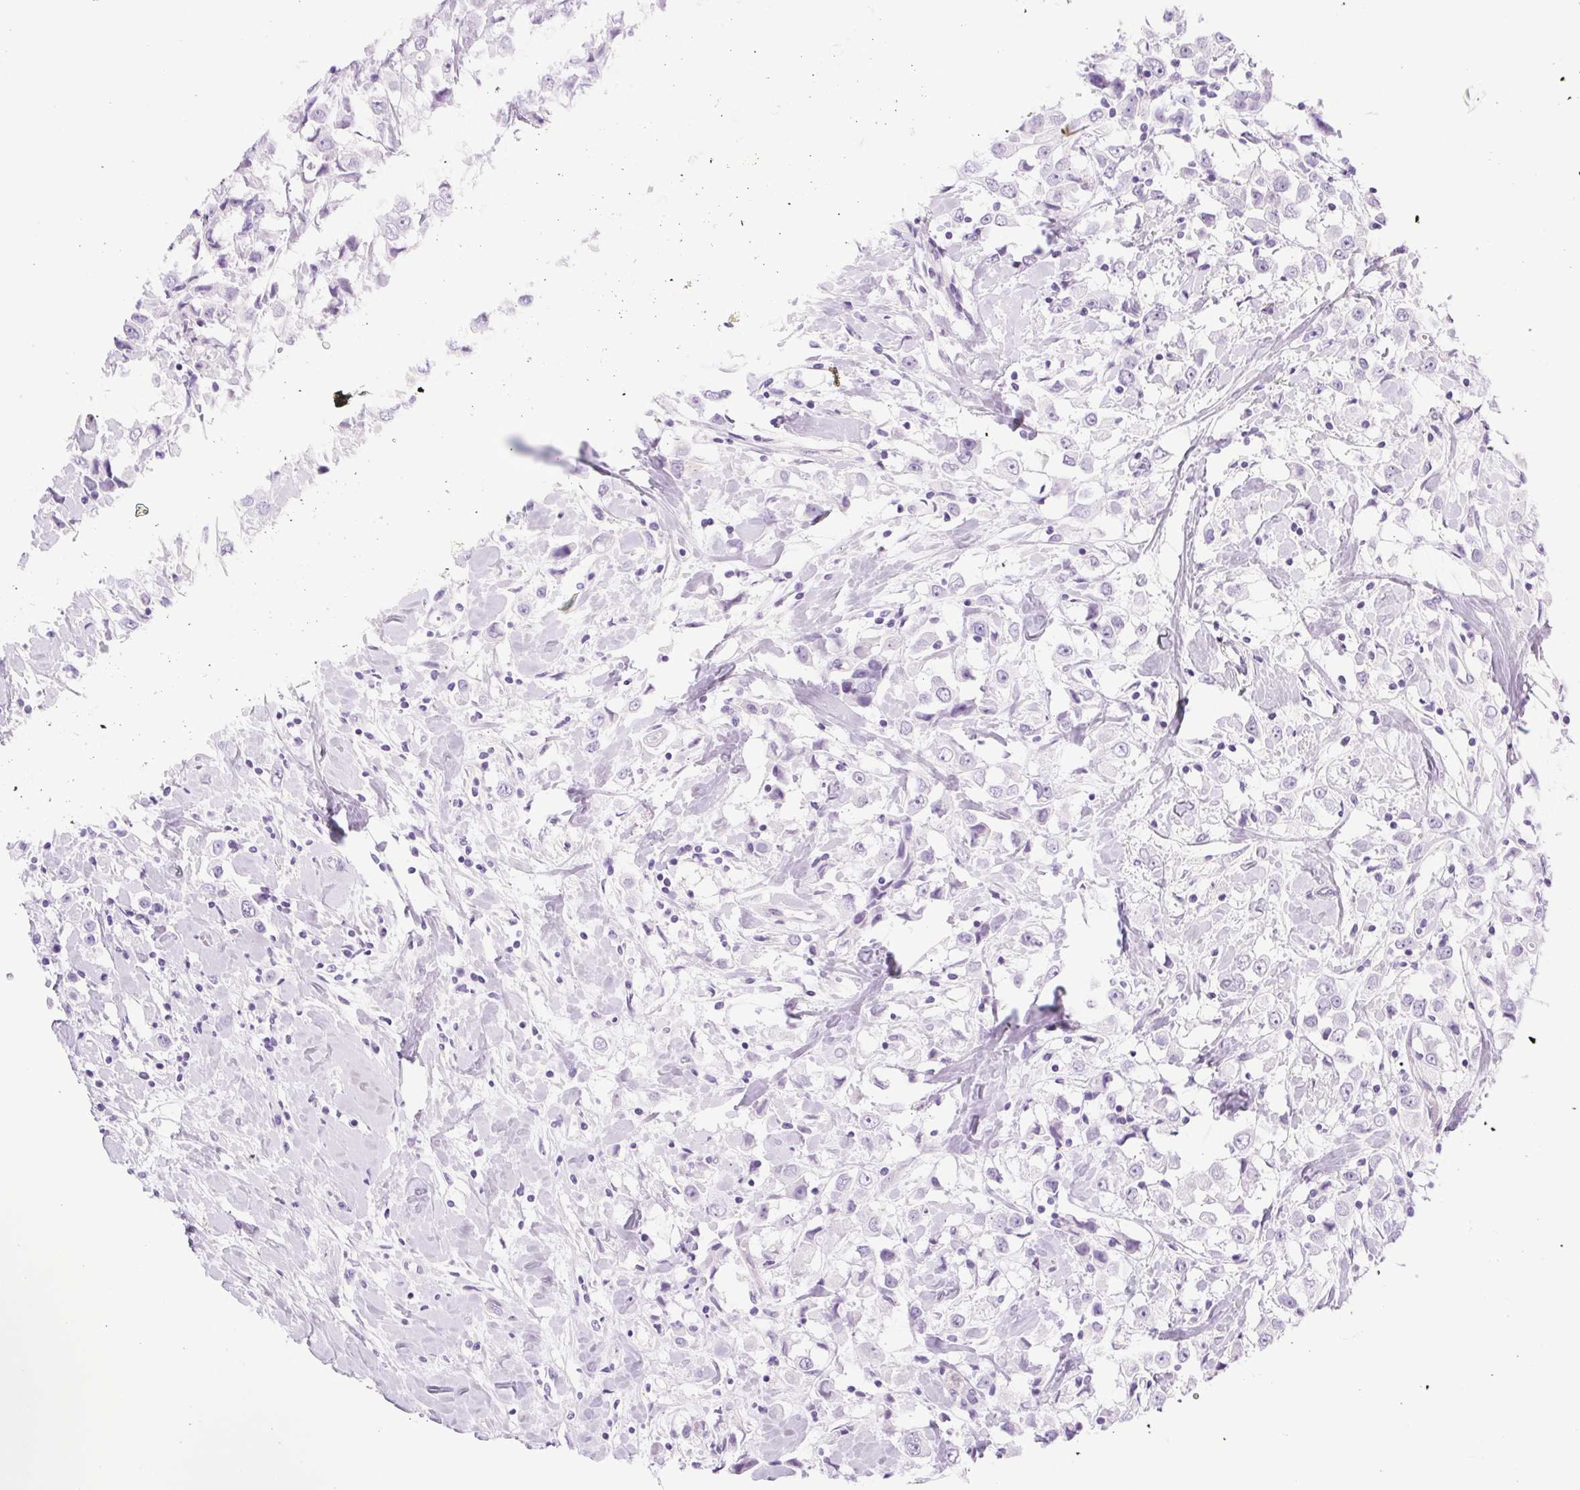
{"staining": {"intensity": "negative", "quantity": "none", "location": "none"}, "tissue": "breast cancer", "cell_type": "Tumor cells", "image_type": "cancer", "snomed": [{"axis": "morphology", "description": "Duct carcinoma"}, {"axis": "topography", "description": "Breast"}], "caption": "Immunohistochemistry (IHC) histopathology image of neoplastic tissue: intraductal carcinoma (breast) stained with DAB (3,3'-diaminobenzidine) displays no significant protein expression in tumor cells.", "gene": "SPACA5B", "patient": {"sex": "female", "age": 61}}